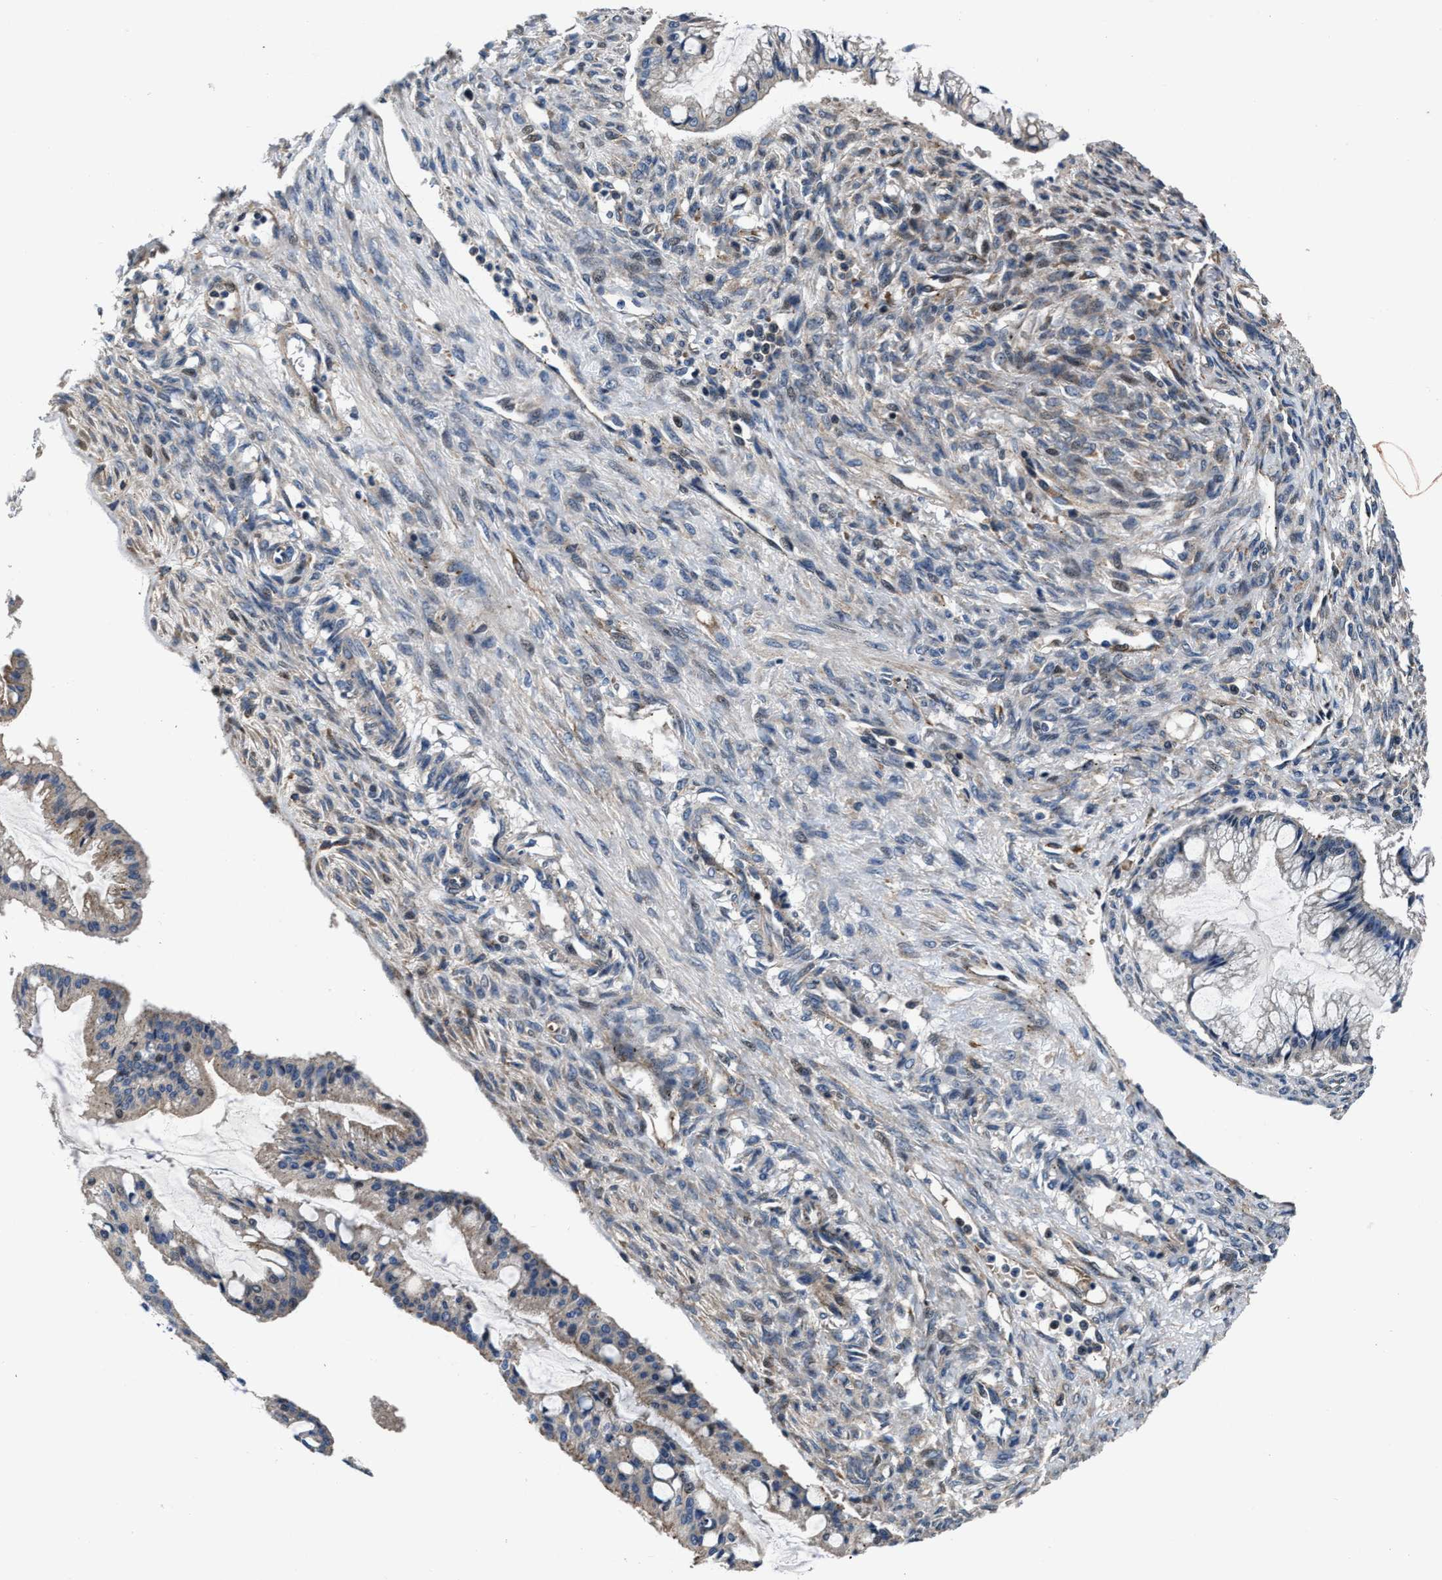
{"staining": {"intensity": "weak", "quantity": "<25%", "location": "cytoplasmic/membranous"}, "tissue": "ovarian cancer", "cell_type": "Tumor cells", "image_type": "cancer", "snomed": [{"axis": "morphology", "description": "Cystadenocarcinoma, mucinous, NOS"}, {"axis": "topography", "description": "Ovary"}], "caption": "Immunohistochemistry (IHC) histopathology image of mucinous cystadenocarcinoma (ovarian) stained for a protein (brown), which exhibits no positivity in tumor cells.", "gene": "C2orf66", "patient": {"sex": "female", "age": 73}}